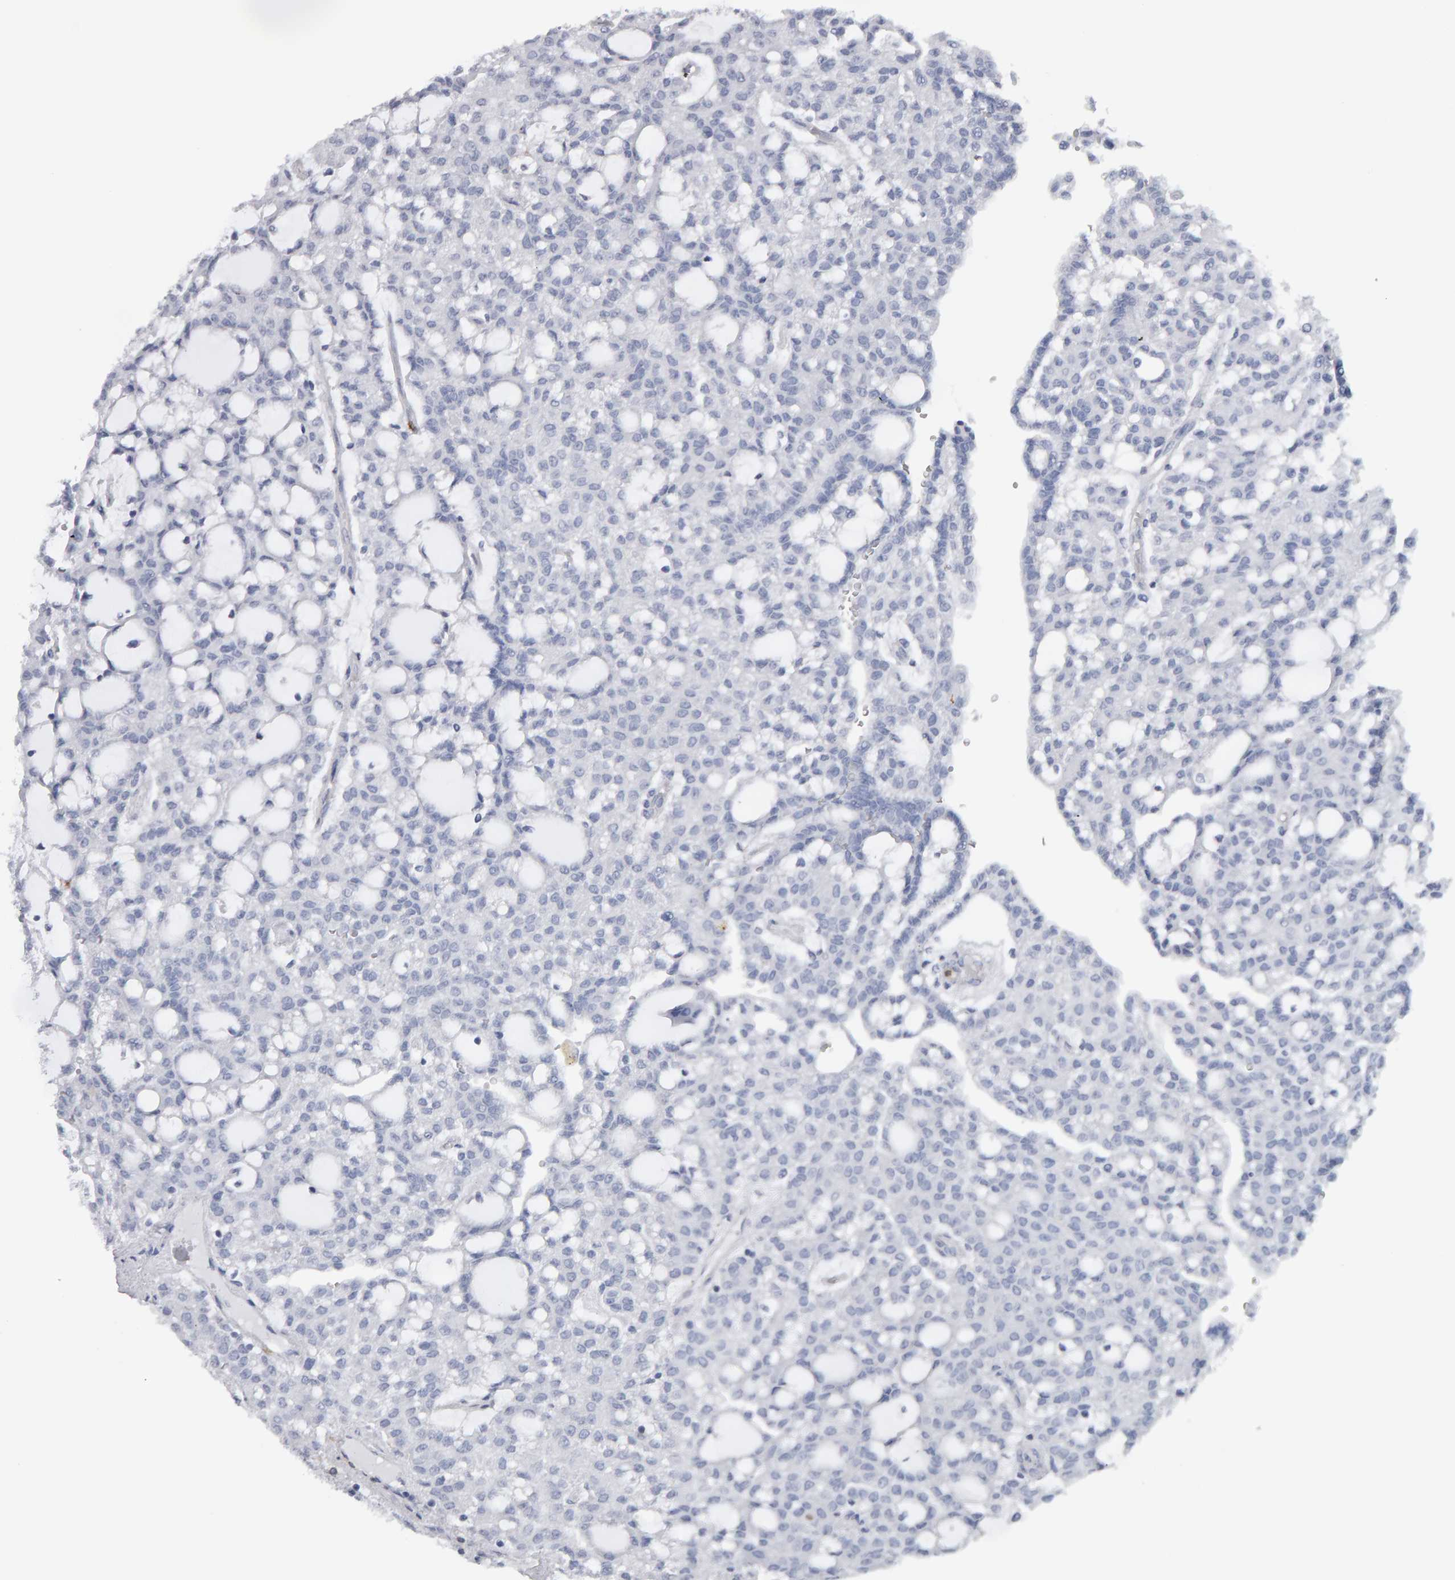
{"staining": {"intensity": "negative", "quantity": "none", "location": "none"}, "tissue": "renal cancer", "cell_type": "Tumor cells", "image_type": "cancer", "snomed": [{"axis": "morphology", "description": "Adenocarcinoma, NOS"}, {"axis": "topography", "description": "Kidney"}], "caption": "High magnification brightfield microscopy of adenocarcinoma (renal) stained with DAB (brown) and counterstained with hematoxylin (blue): tumor cells show no significant staining. (DAB (3,3'-diaminobenzidine) immunohistochemistry, high magnification).", "gene": "CD38", "patient": {"sex": "male", "age": 63}}